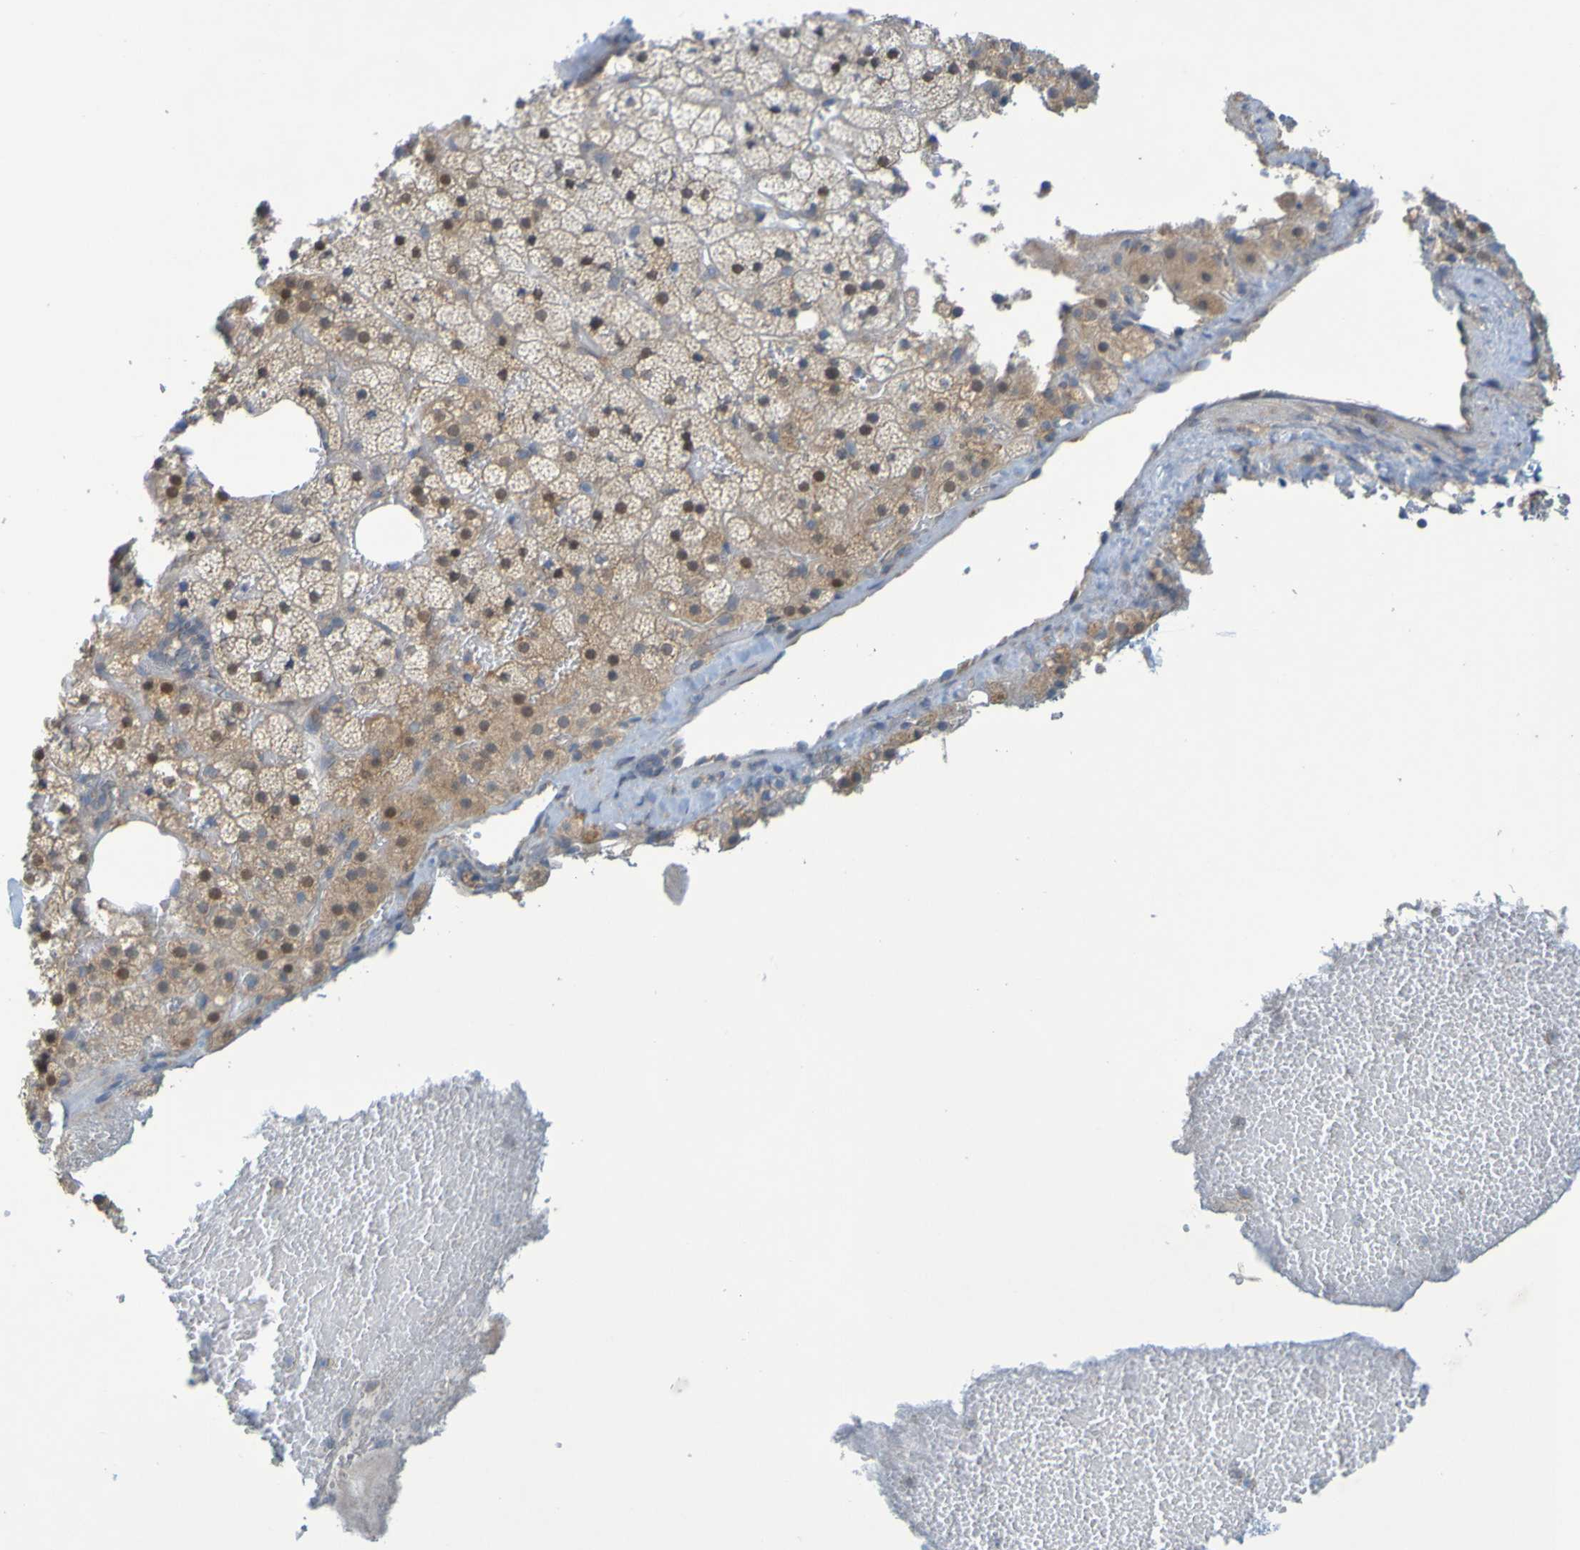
{"staining": {"intensity": "moderate", "quantity": ">75%", "location": "cytoplasmic/membranous,nuclear"}, "tissue": "adrenal gland", "cell_type": "Glandular cells", "image_type": "normal", "snomed": [{"axis": "morphology", "description": "Normal tissue, NOS"}, {"axis": "topography", "description": "Adrenal gland"}], "caption": "Adrenal gland stained for a protein (brown) reveals moderate cytoplasmic/membranous,nuclear positive expression in about >75% of glandular cells.", "gene": "MOGS", "patient": {"sex": "female", "age": 59}}